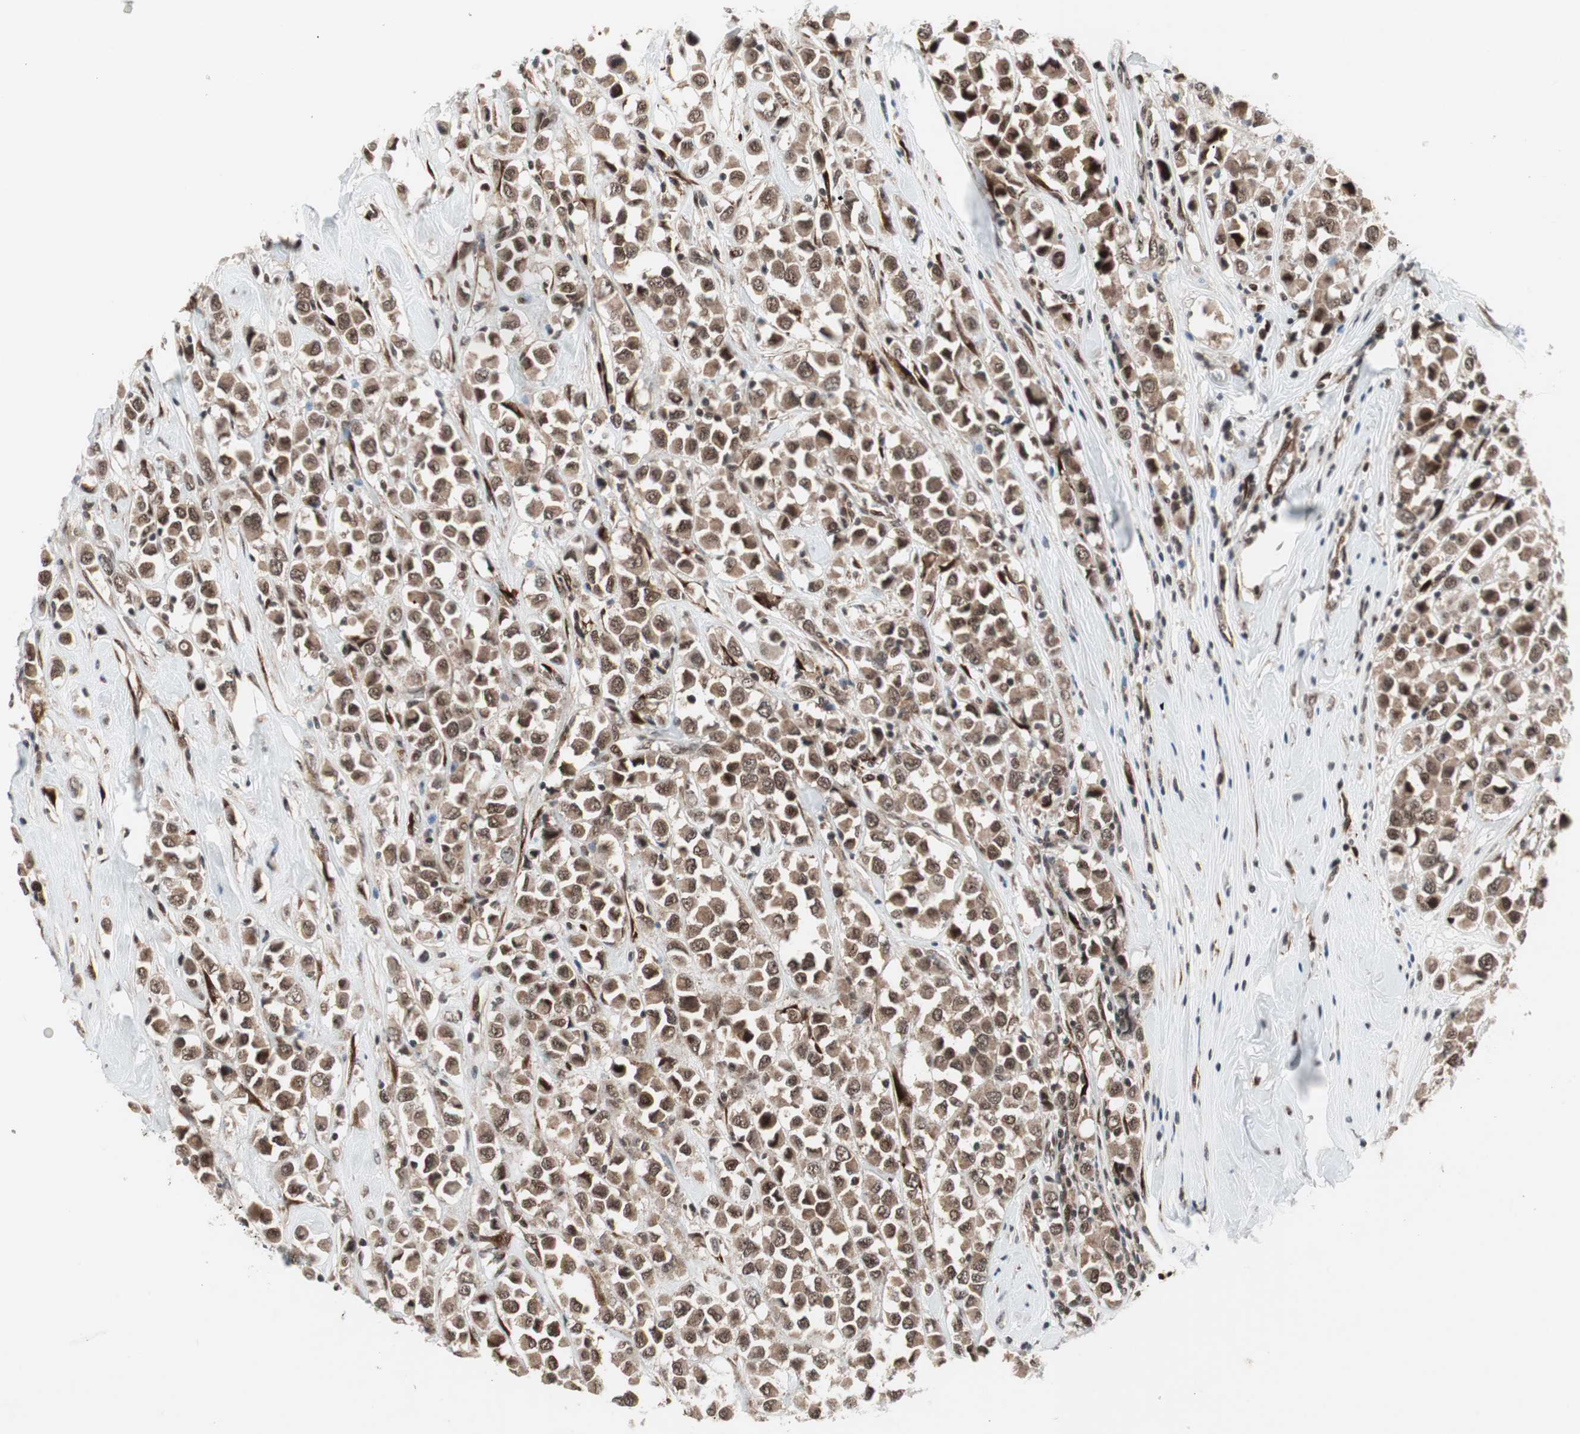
{"staining": {"intensity": "moderate", "quantity": ">75%", "location": "cytoplasmic/membranous,nuclear"}, "tissue": "breast cancer", "cell_type": "Tumor cells", "image_type": "cancer", "snomed": [{"axis": "morphology", "description": "Duct carcinoma"}, {"axis": "topography", "description": "Breast"}], "caption": "Protein staining by immunohistochemistry (IHC) displays moderate cytoplasmic/membranous and nuclear expression in about >75% of tumor cells in invasive ductal carcinoma (breast). (Stains: DAB (3,3'-diaminobenzidine) in brown, nuclei in blue, Microscopy: brightfield microscopy at high magnification).", "gene": "TCF12", "patient": {"sex": "female", "age": 61}}